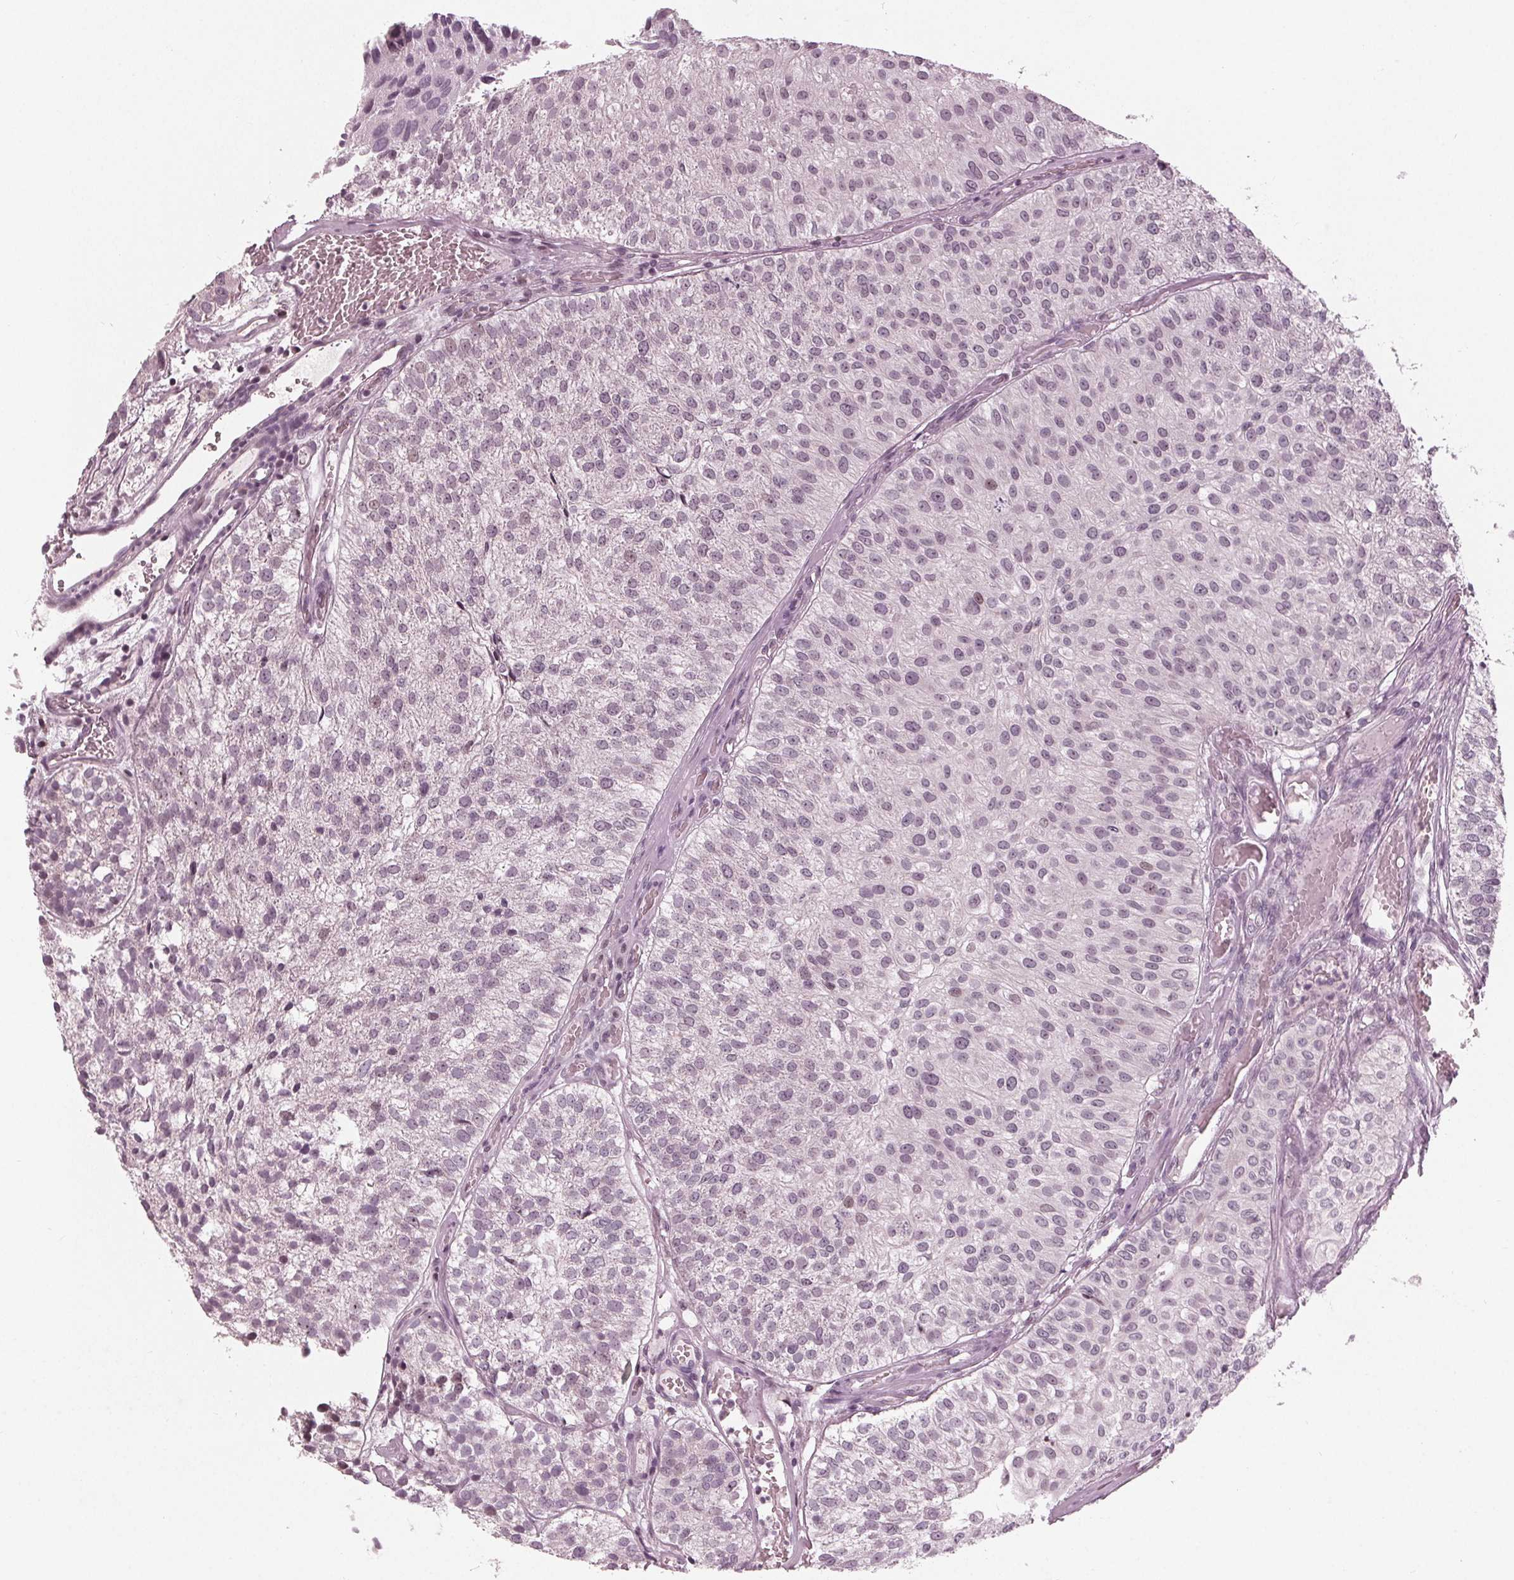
{"staining": {"intensity": "negative", "quantity": "none", "location": "none"}, "tissue": "urothelial cancer", "cell_type": "Tumor cells", "image_type": "cancer", "snomed": [{"axis": "morphology", "description": "Urothelial carcinoma, Low grade"}, {"axis": "topography", "description": "Urinary bladder"}], "caption": "The photomicrograph shows no significant expression in tumor cells of urothelial carcinoma (low-grade). (Stains: DAB (3,3'-diaminobenzidine) immunohistochemistry (IHC) with hematoxylin counter stain, Microscopy: brightfield microscopy at high magnification).", "gene": "ADPRHL1", "patient": {"sex": "female", "age": 87}}